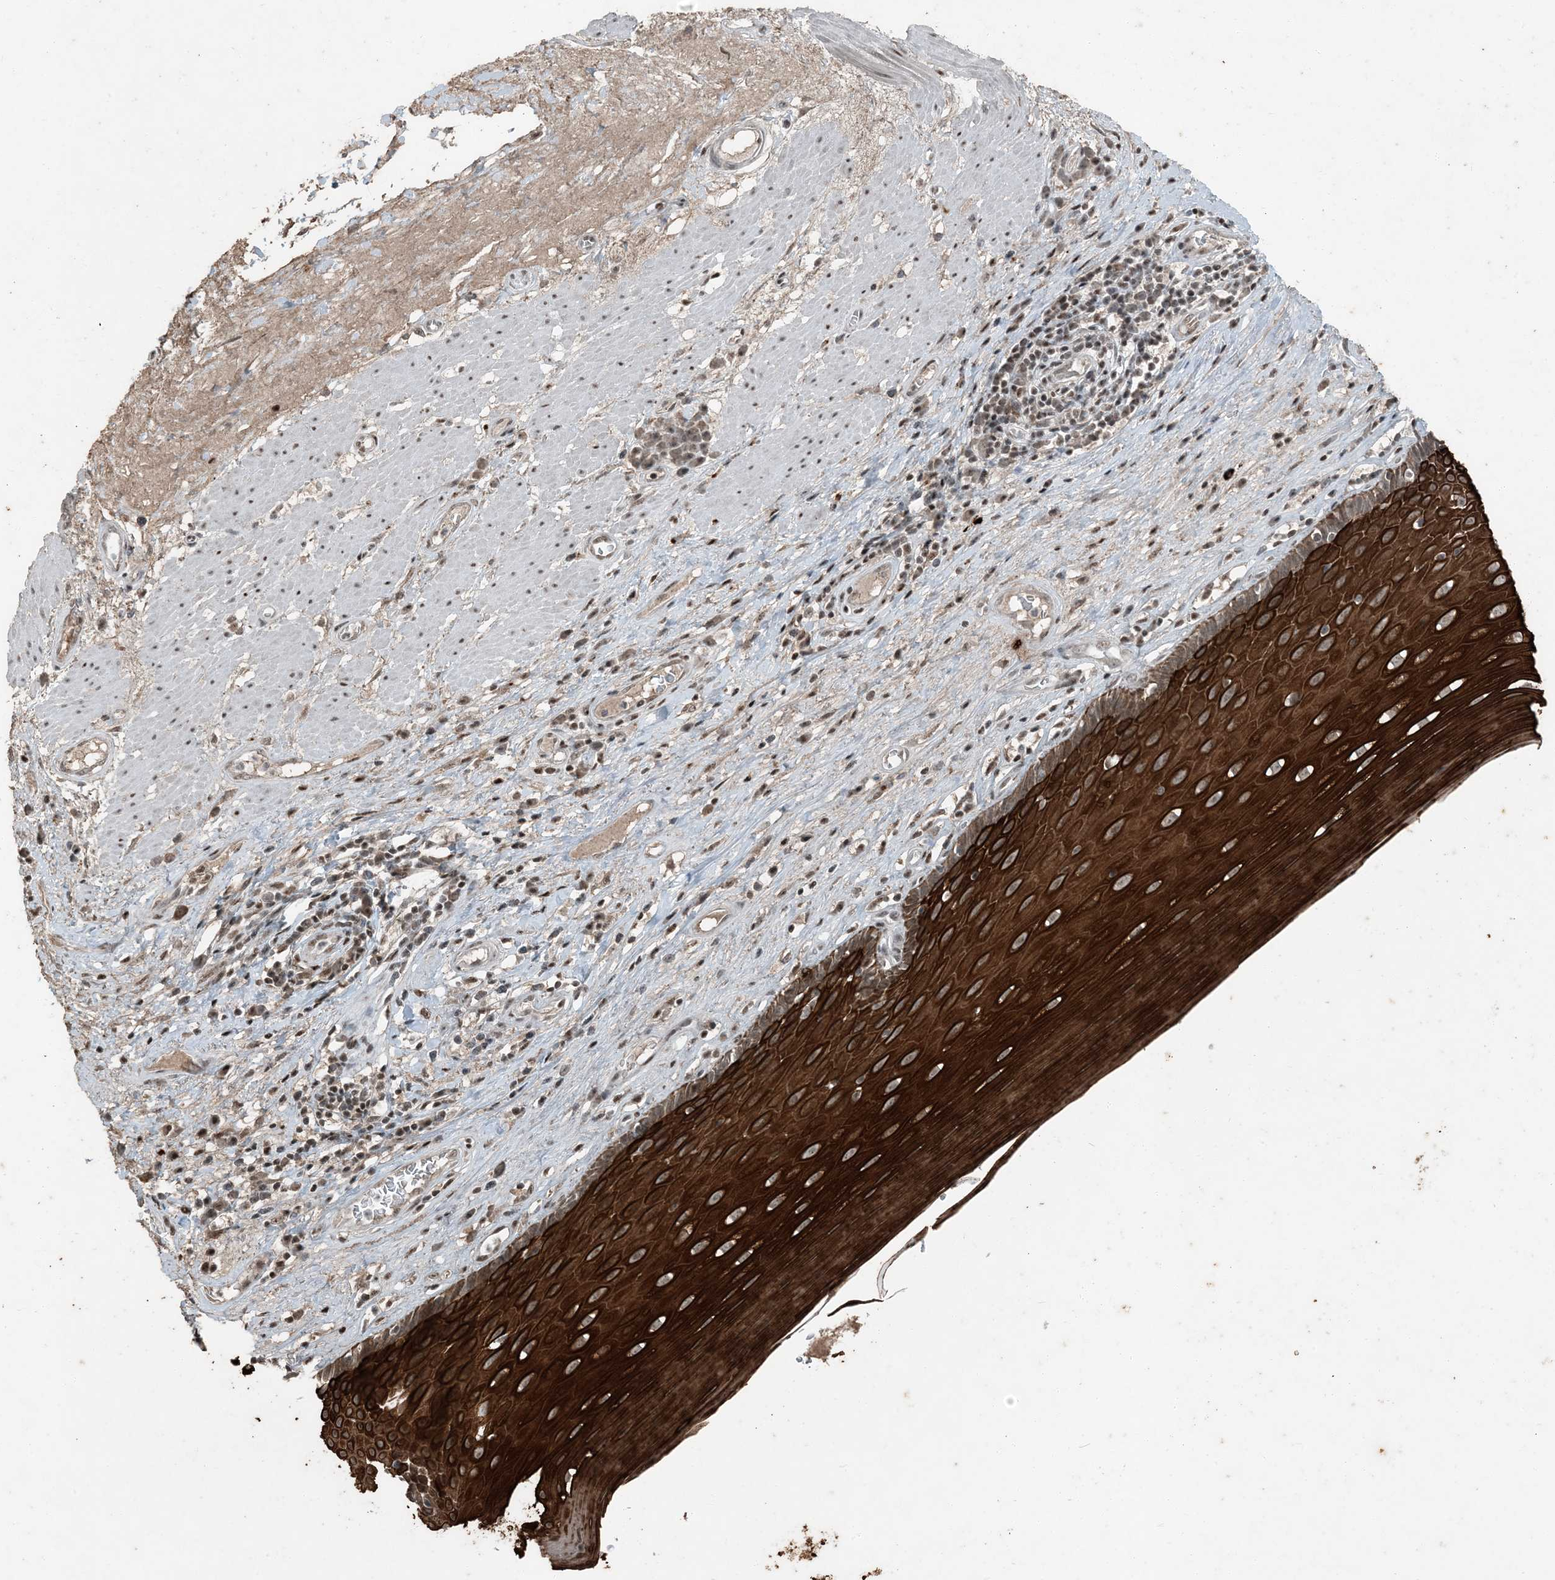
{"staining": {"intensity": "strong", "quantity": ">75%", "location": "cytoplasmic/membranous"}, "tissue": "esophagus", "cell_type": "Squamous epithelial cells", "image_type": "normal", "snomed": [{"axis": "morphology", "description": "Normal tissue, NOS"}, {"axis": "topography", "description": "Esophagus"}], "caption": "An immunohistochemistry image of benign tissue is shown. Protein staining in brown shows strong cytoplasmic/membranous positivity in esophagus within squamous epithelial cells. The protein of interest is shown in brown color, while the nuclei are stained blue.", "gene": "TADA2B", "patient": {"sex": "male", "age": 62}}